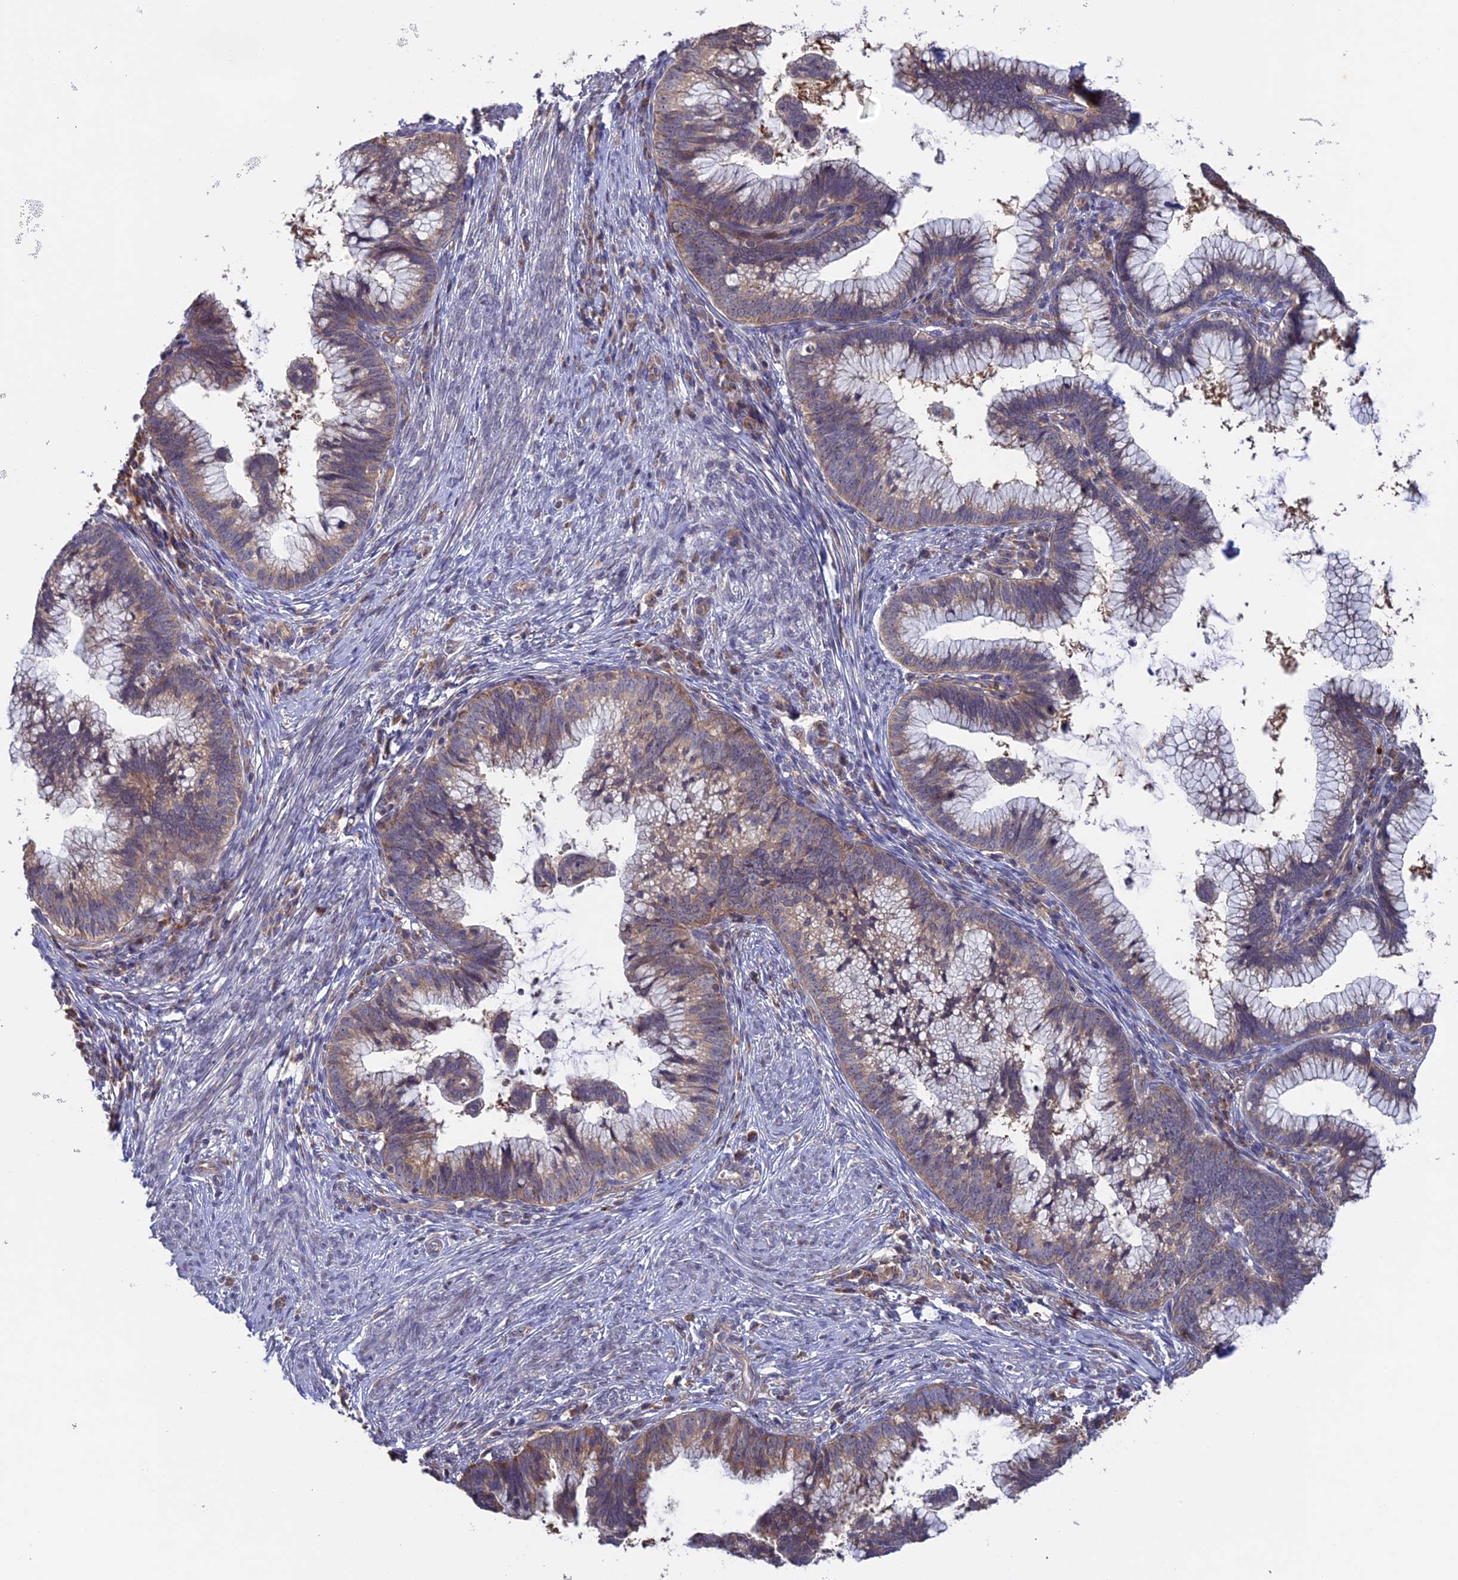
{"staining": {"intensity": "weak", "quantity": ">75%", "location": "cytoplasmic/membranous"}, "tissue": "cervical cancer", "cell_type": "Tumor cells", "image_type": "cancer", "snomed": [{"axis": "morphology", "description": "Adenocarcinoma, NOS"}, {"axis": "topography", "description": "Cervix"}], "caption": "This photomicrograph demonstrates IHC staining of human cervical cancer (adenocarcinoma), with low weak cytoplasmic/membranous expression in about >75% of tumor cells.", "gene": "FERMT1", "patient": {"sex": "female", "age": 36}}